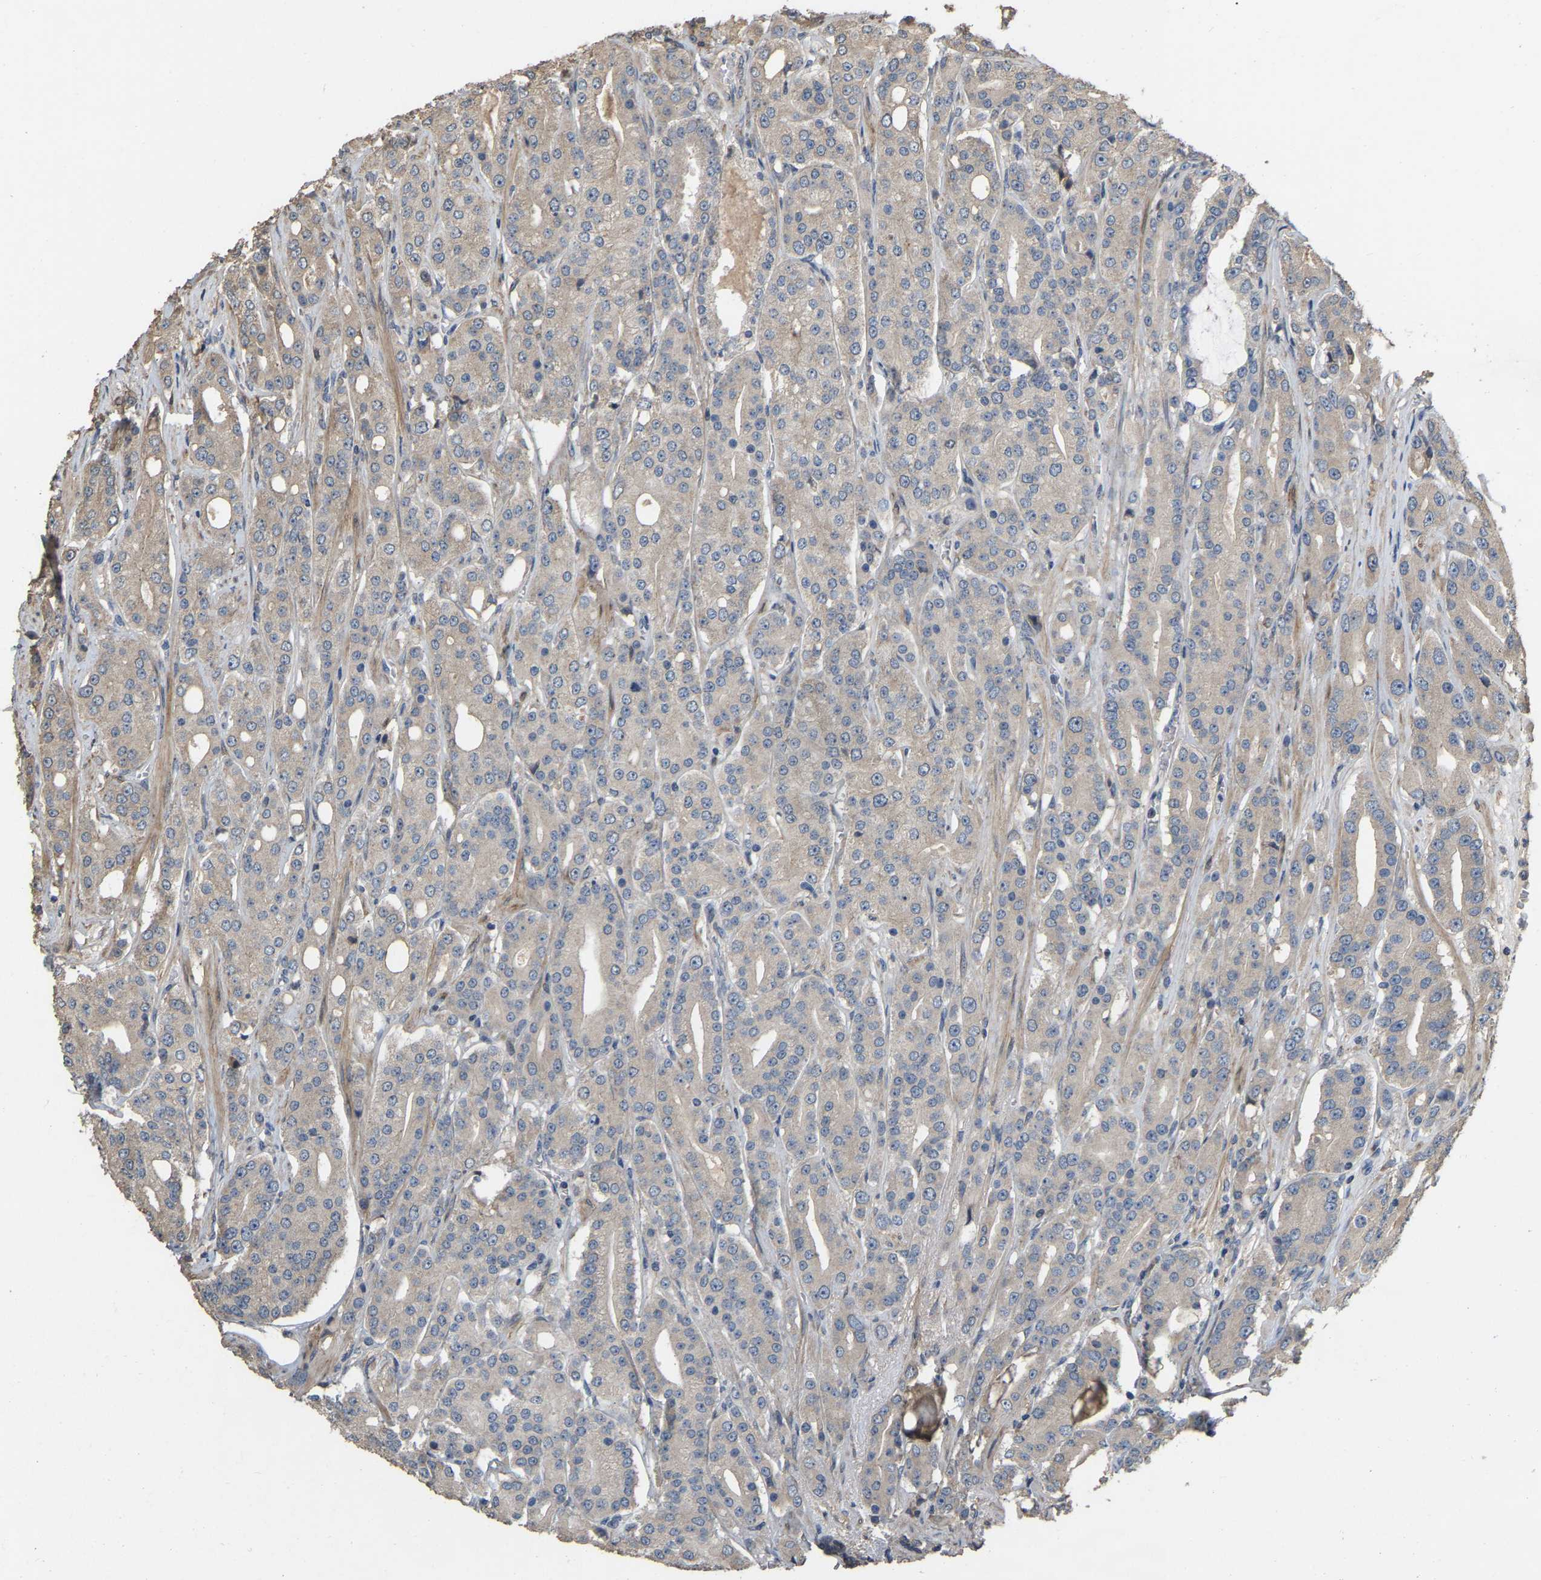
{"staining": {"intensity": "weak", "quantity": "25%-75%", "location": "cytoplasmic/membranous"}, "tissue": "prostate cancer", "cell_type": "Tumor cells", "image_type": "cancer", "snomed": [{"axis": "morphology", "description": "Adenocarcinoma, High grade"}, {"axis": "topography", "description": "Prostate"}], "caption": "A high-resolution photomicrograph shows immunohistochemistry (IHC) staining of prostate adenocarcinoma (high-grade), which exhibits weak cytoplasmic/membranous expression in about 25%-75% of tumor cells.", "gene": "NCS1", "patient": {"sex": "male", "age": 71}}